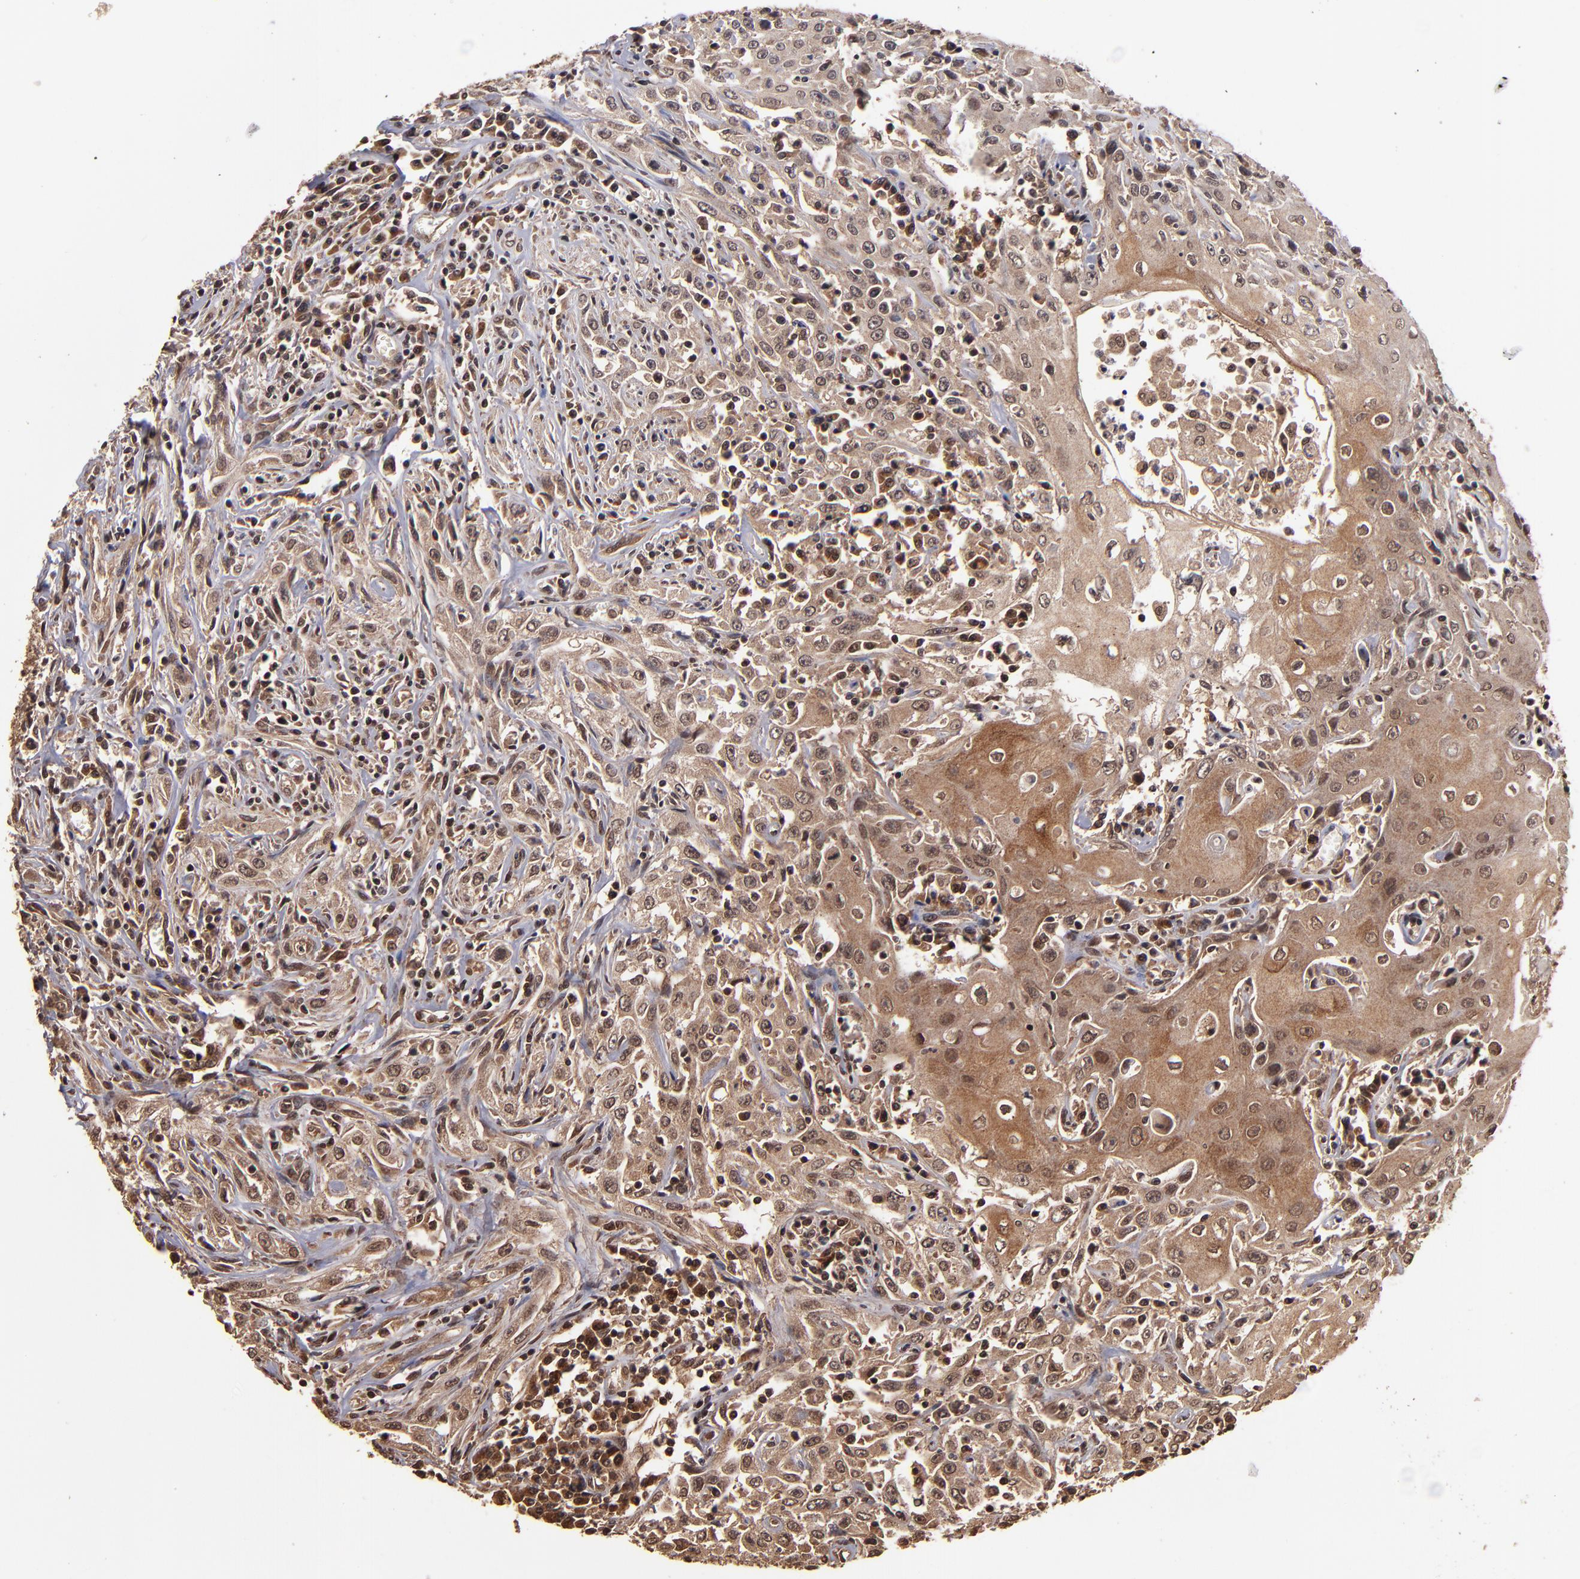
{"staining": {"intensity": "moderate", "quantity": ">75%", "location": "cytoplasmic/membranous"}, "tissue": "head and neck cancer", "cell_type": "Tumor cells", "image_type": "cancer", "snomed": [{"axis": "morphology", "description": "Squamous cell carcinoma, NOS"}, {"axis": "topography", "description": "Oral tissue"}, {"axis": "topography", "description": "Head-Neck"}], "caption": "An IHC histopathology image of neoplastic tissue is shown. Protein staining in brown labels moderate cytoplasmic/membranous positivity in head and neck squamous cell carcinoma within tumor cells. Immunohistochemistry (ihc) stains the protein in brown and the nuclei are stained blue.", "gene": "NFE2L2", "patient": {"sex": "female", "age": 76}}